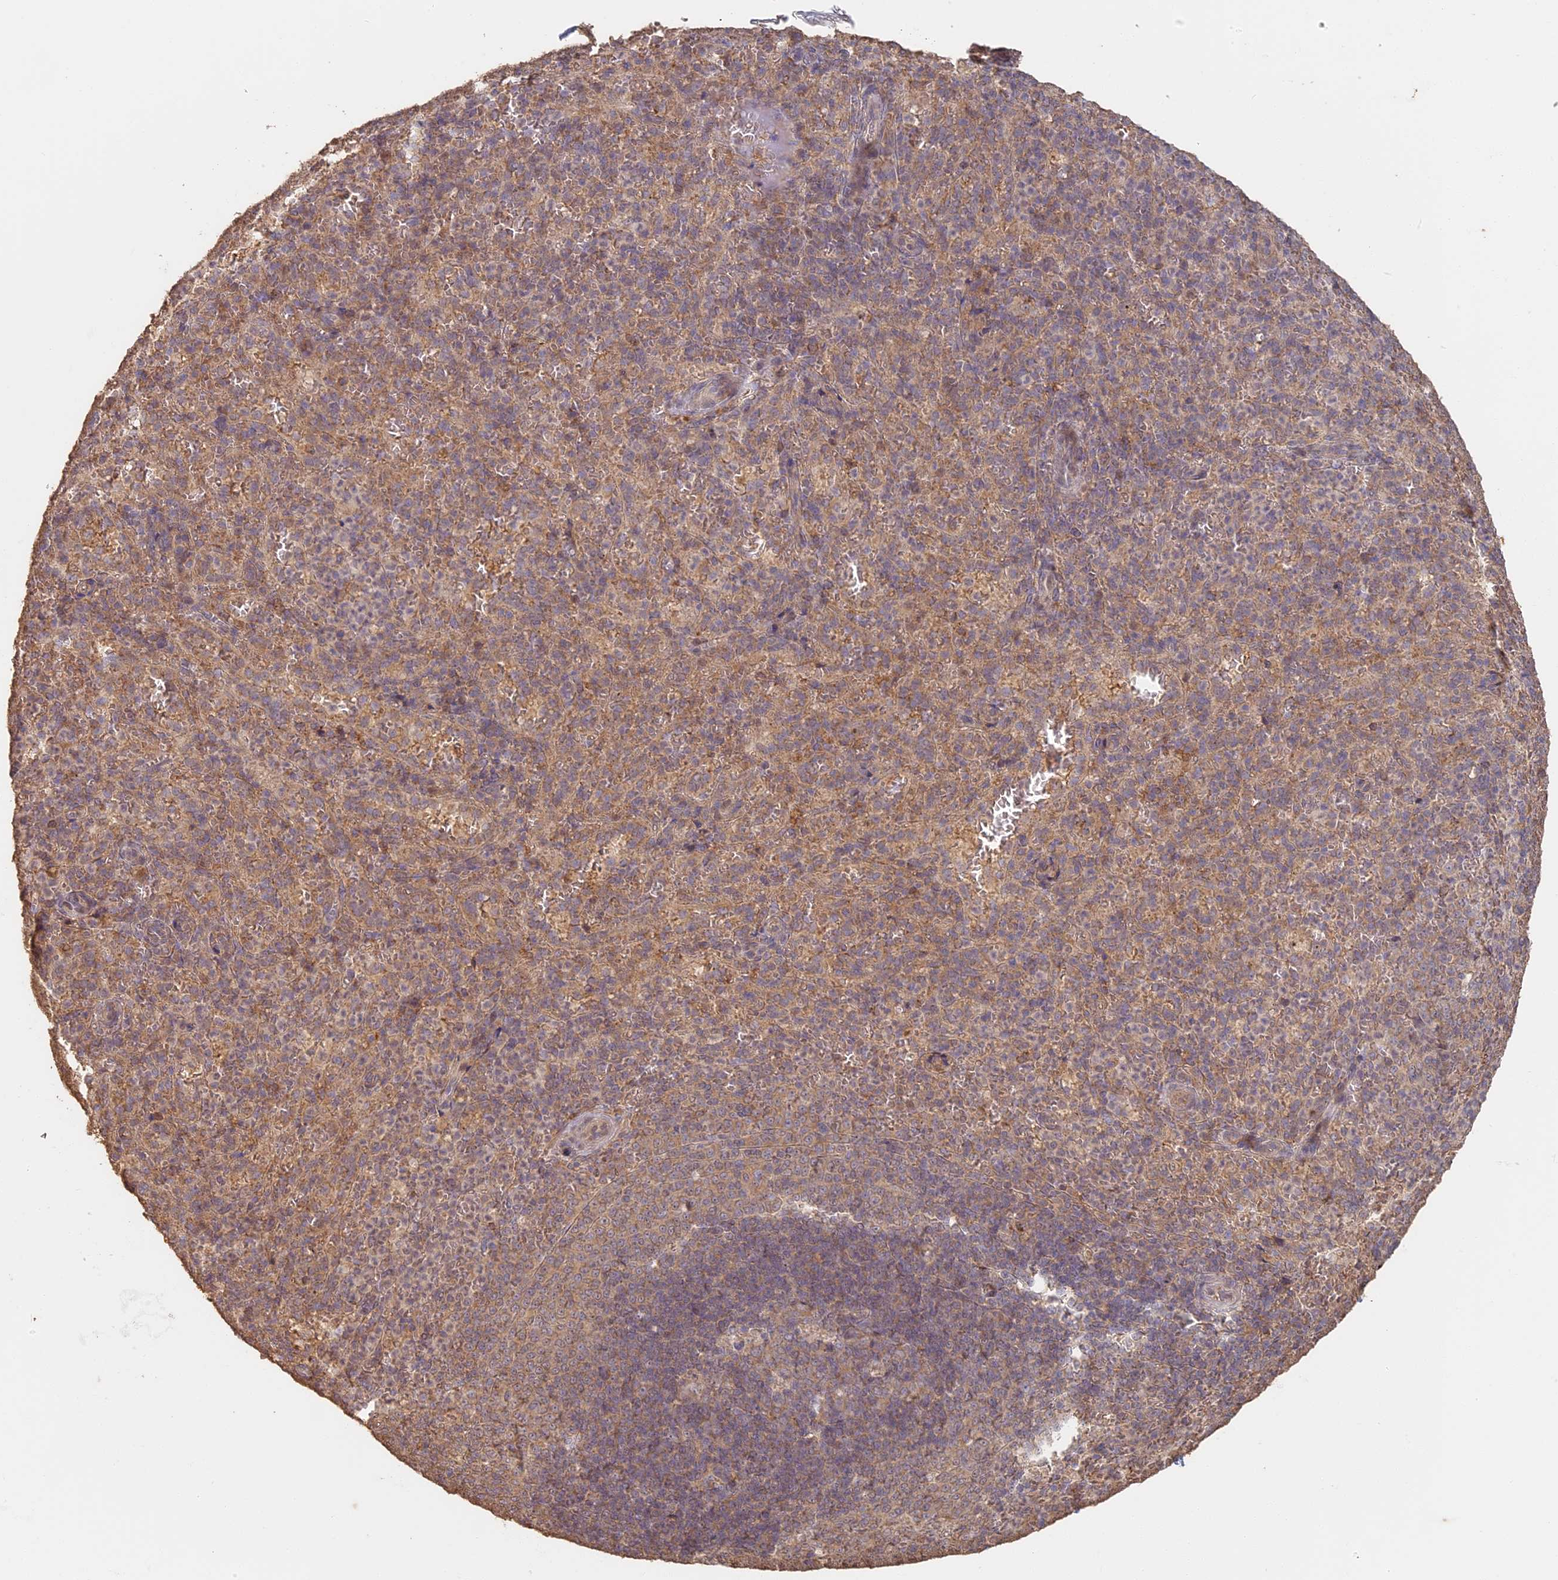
{"staining": {"intensity": "weak", "quantity": "25%-75%", "location": "cytoplasmic/membranous"}, "tissue": "spleen", "cell_type": "Cells in red pulp", "image_type": "normal", "snomed": [{"axis": "morphology", "description": "Normal tissue, NOS"}, {"axis": "topography", "description": "Spleen"}], "caption": "Protein staining of unremarkable spleen displays weak cytoplasmic/membranous positivity in about 25%-75% of cells in red pulp.", "gene": "STX16", "patient": {"sex": "female", "age": 21}}